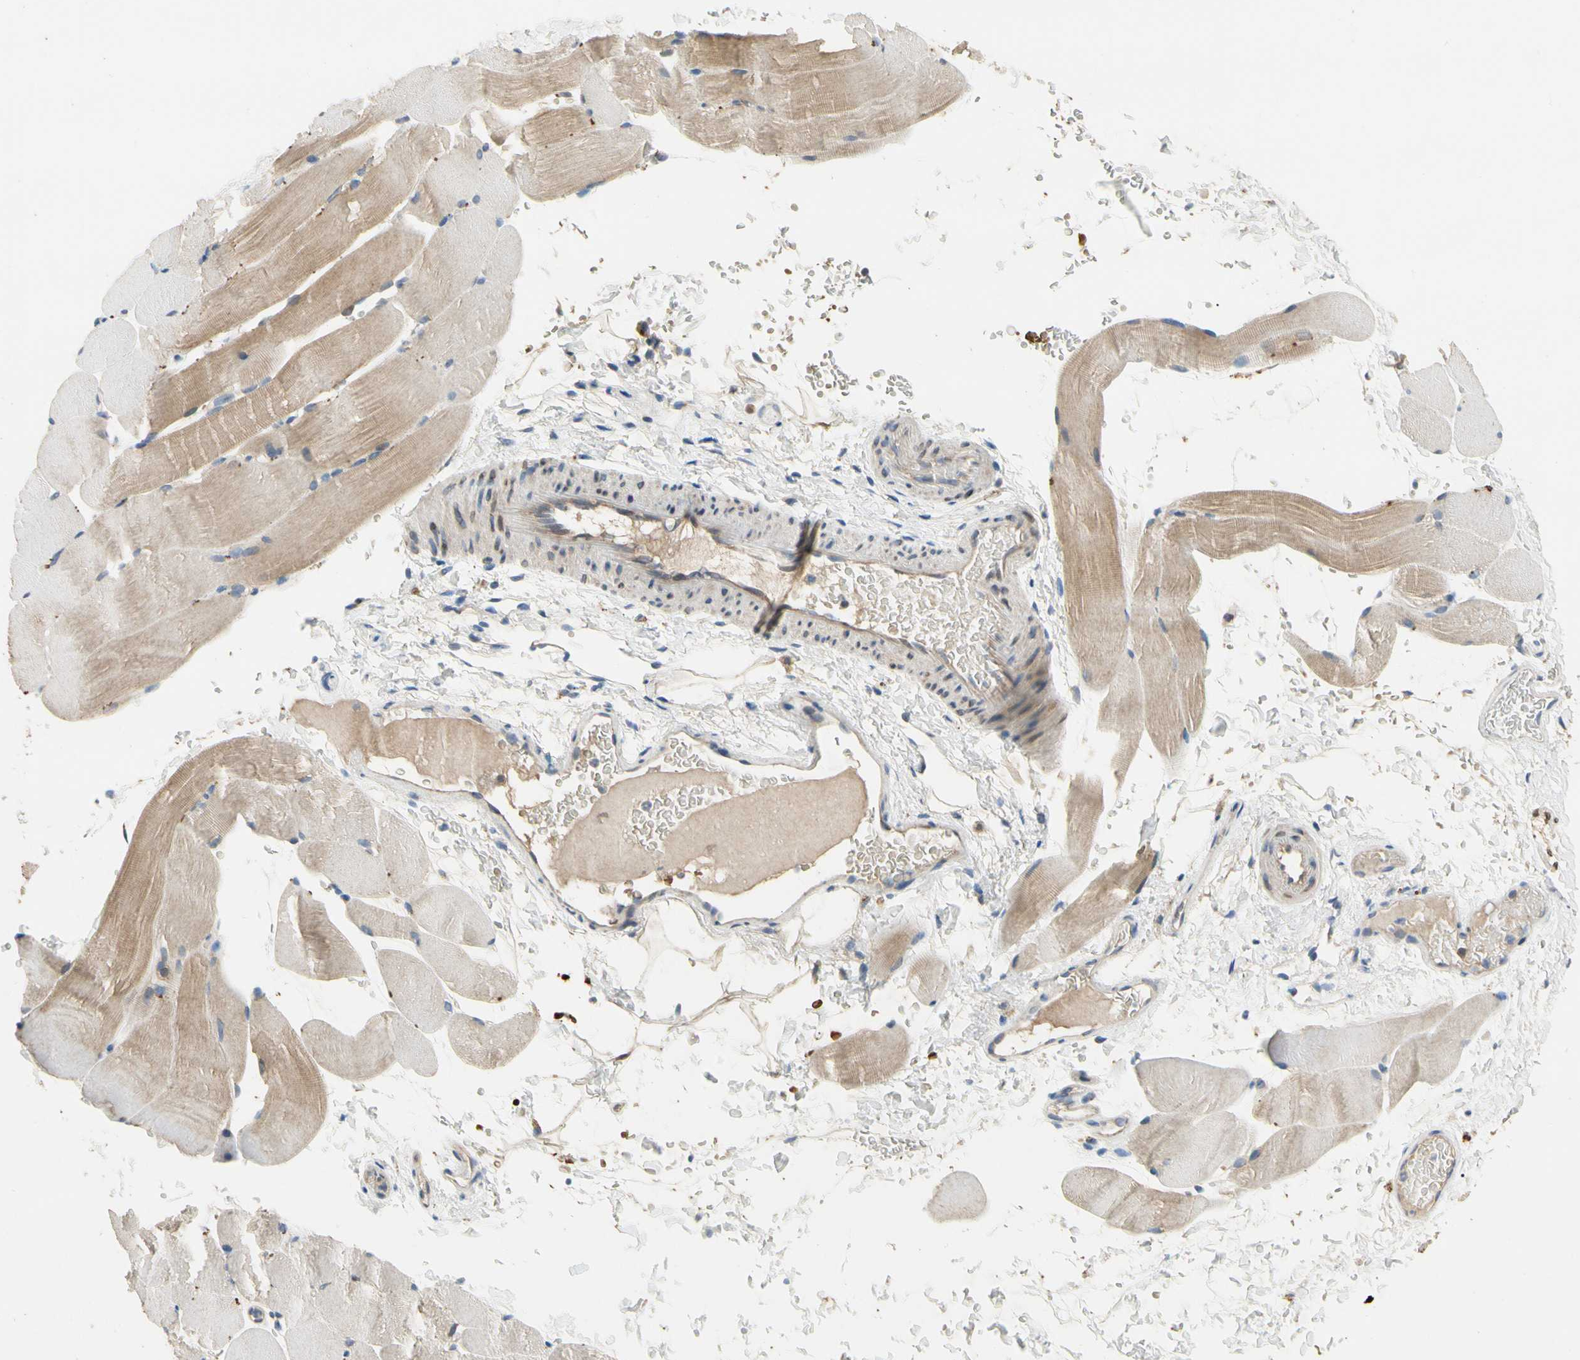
{"staining": {"intensity": "moderate", "quantity": ">75%", "location": "cytoplasmic/membranous"}, "tissue": "skeletal muscle", "cell_type": "Myocytes", "image_type": "normal", "snomed": [{"axis": "morphology", "description": "Normal tissue, NOS"}, {"axis": "topography", "description": "Skeletal muscle"}, {"axis": "topography", "description": "Parathyroid gland"}], "caption": "Immunohistochemistry photomicrograph of unremarkable skeletal muscle stained for a protein (brown), which shows medium levels of moderate cytoplasmic/membranous expression in about >75% of myocytes.", "gene": "KLHDC8B", "patient": {"sex": "female", "age": 37}}